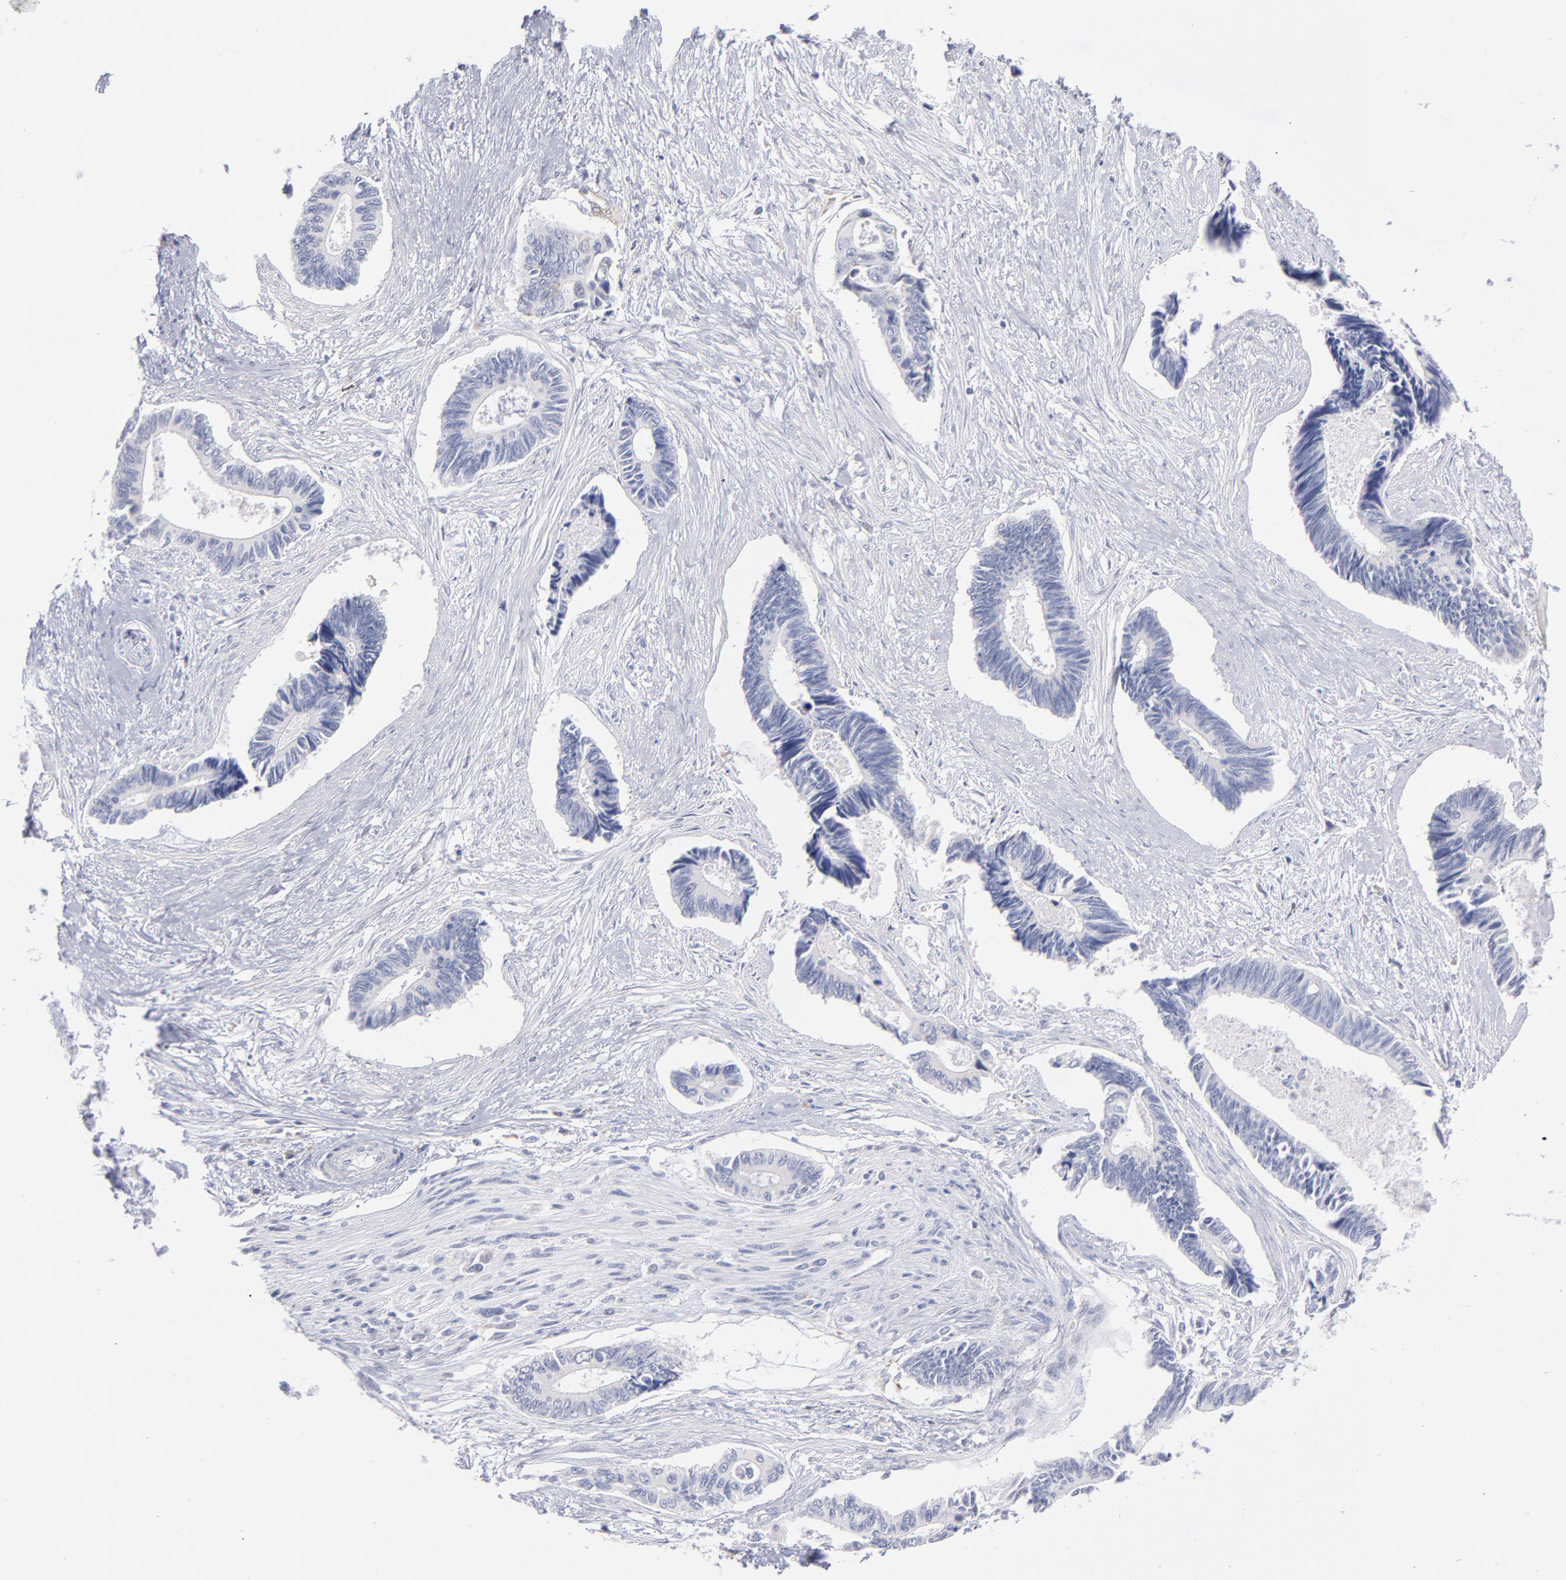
{"staining": {"intensity": "weak", "quantity": "<25%", "location": "cytoplasmic/membranous"}, "tissue": "pancreatic cancer", "cell_type": "Tumor cells", "image_type": "cancer", "snomed": [{"axis": "morphology", "description": "Adenocarcinoma, NOS"}, {"axis": "topography", "description": "Pancreas"}], "caption": "Immunohistochemistry of pancreatic cancer (adenocarcinoma) exhibits no staining in tumor cells.", "gene": "MTHFD2", "patient": {"sex": "female", "age": 70}}